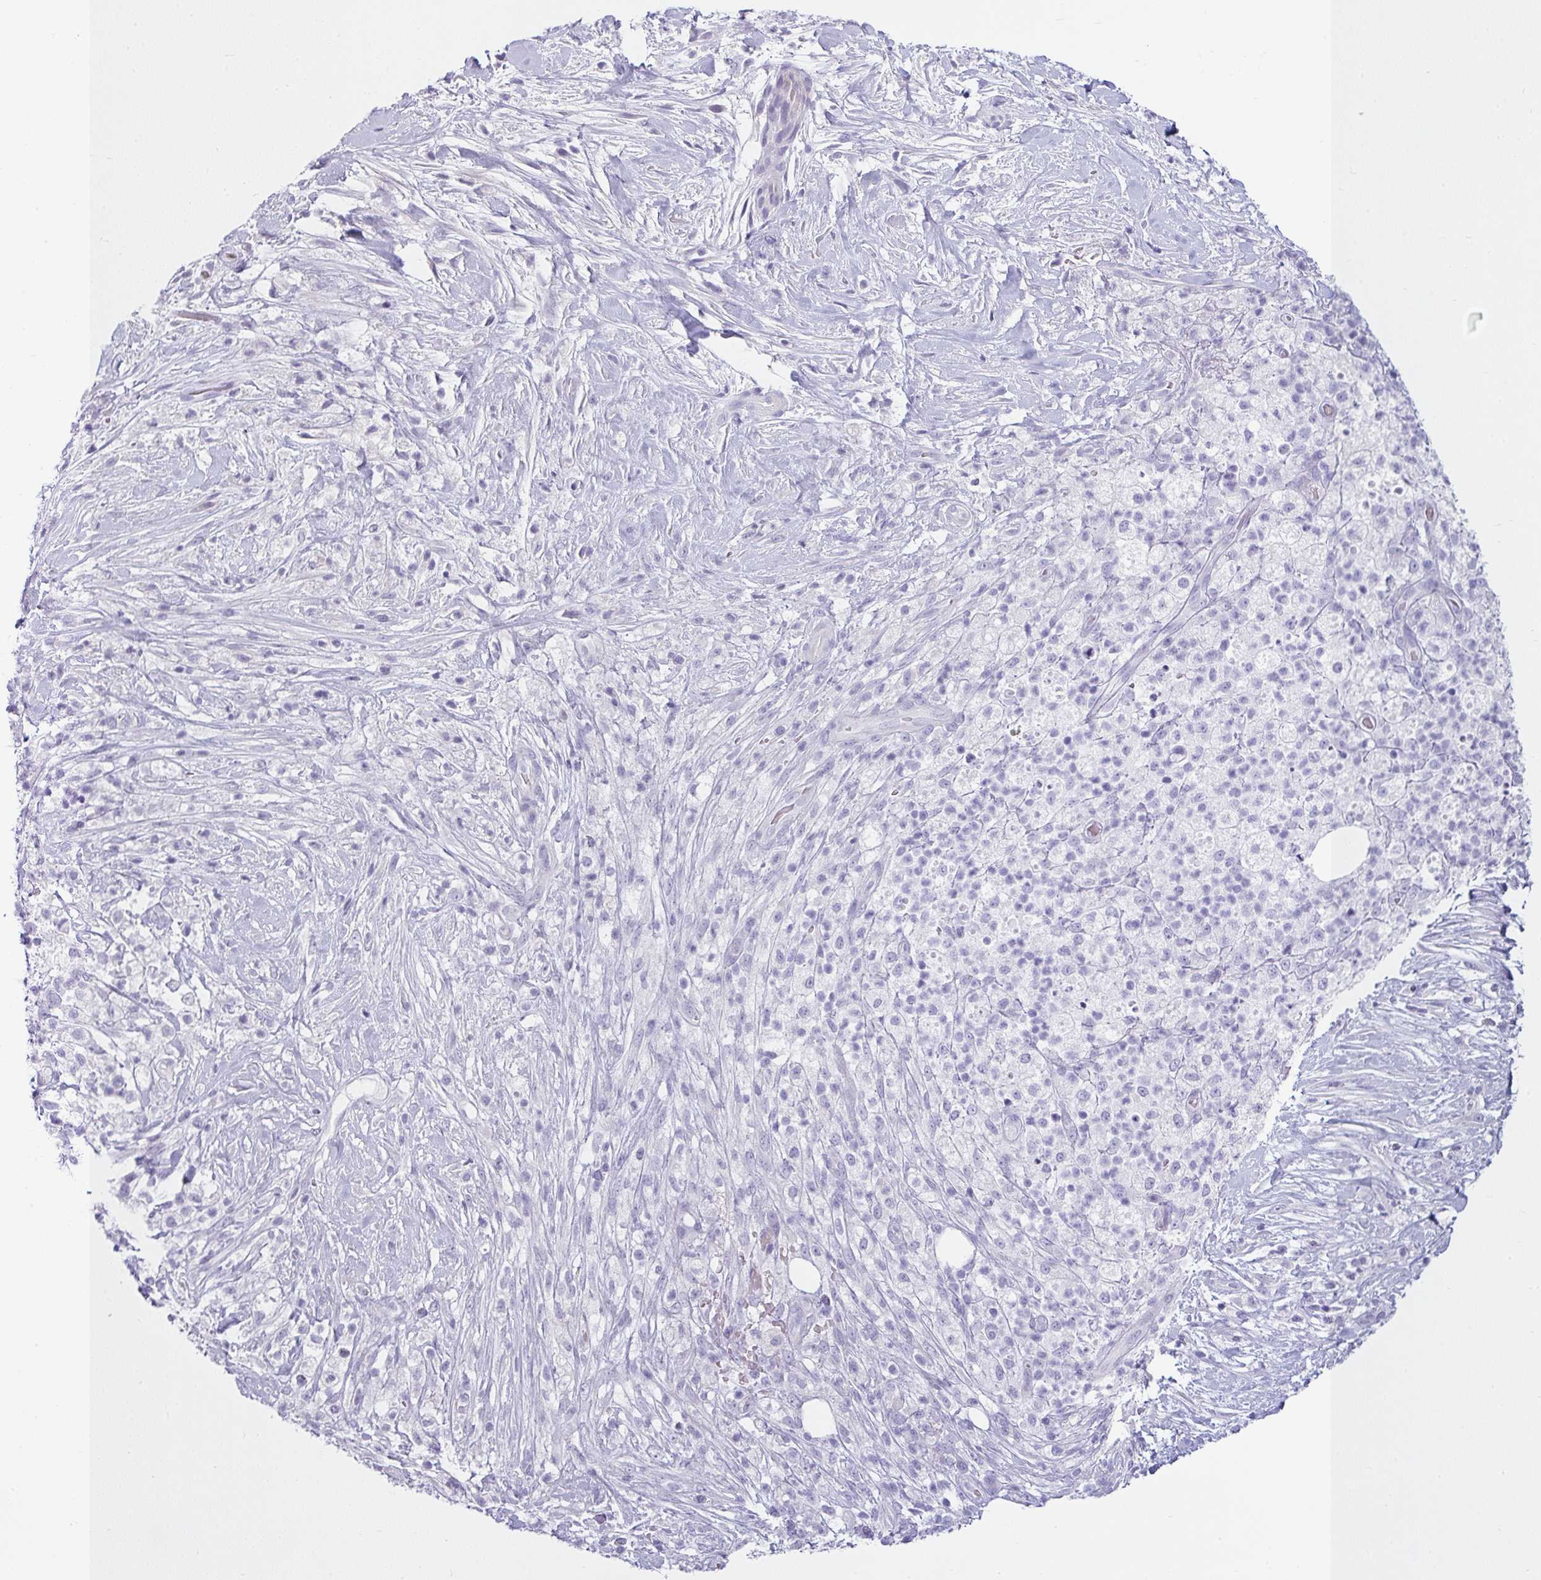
{"staining": {"intensity": "negative", "quantity": "none", "location": "none"}, "tissue": "pancreatic cancer", "cell_type": "Tumor cells", "image_type": "cancer", "snomed": [{"axis": "morphology", "description": "Adenocarcinoma, NOS"}, {"axis": "topography", "description": "Pancreas"}], "caption": "Immunohistochemistry image of neoplastic tissue: human adenocarcinoma (pancreatic) stained with DAB exhibits no significant protein staining in tumor cells.", "gene": "VCY1B", "patient": {"sex": "female", "age": 72}}